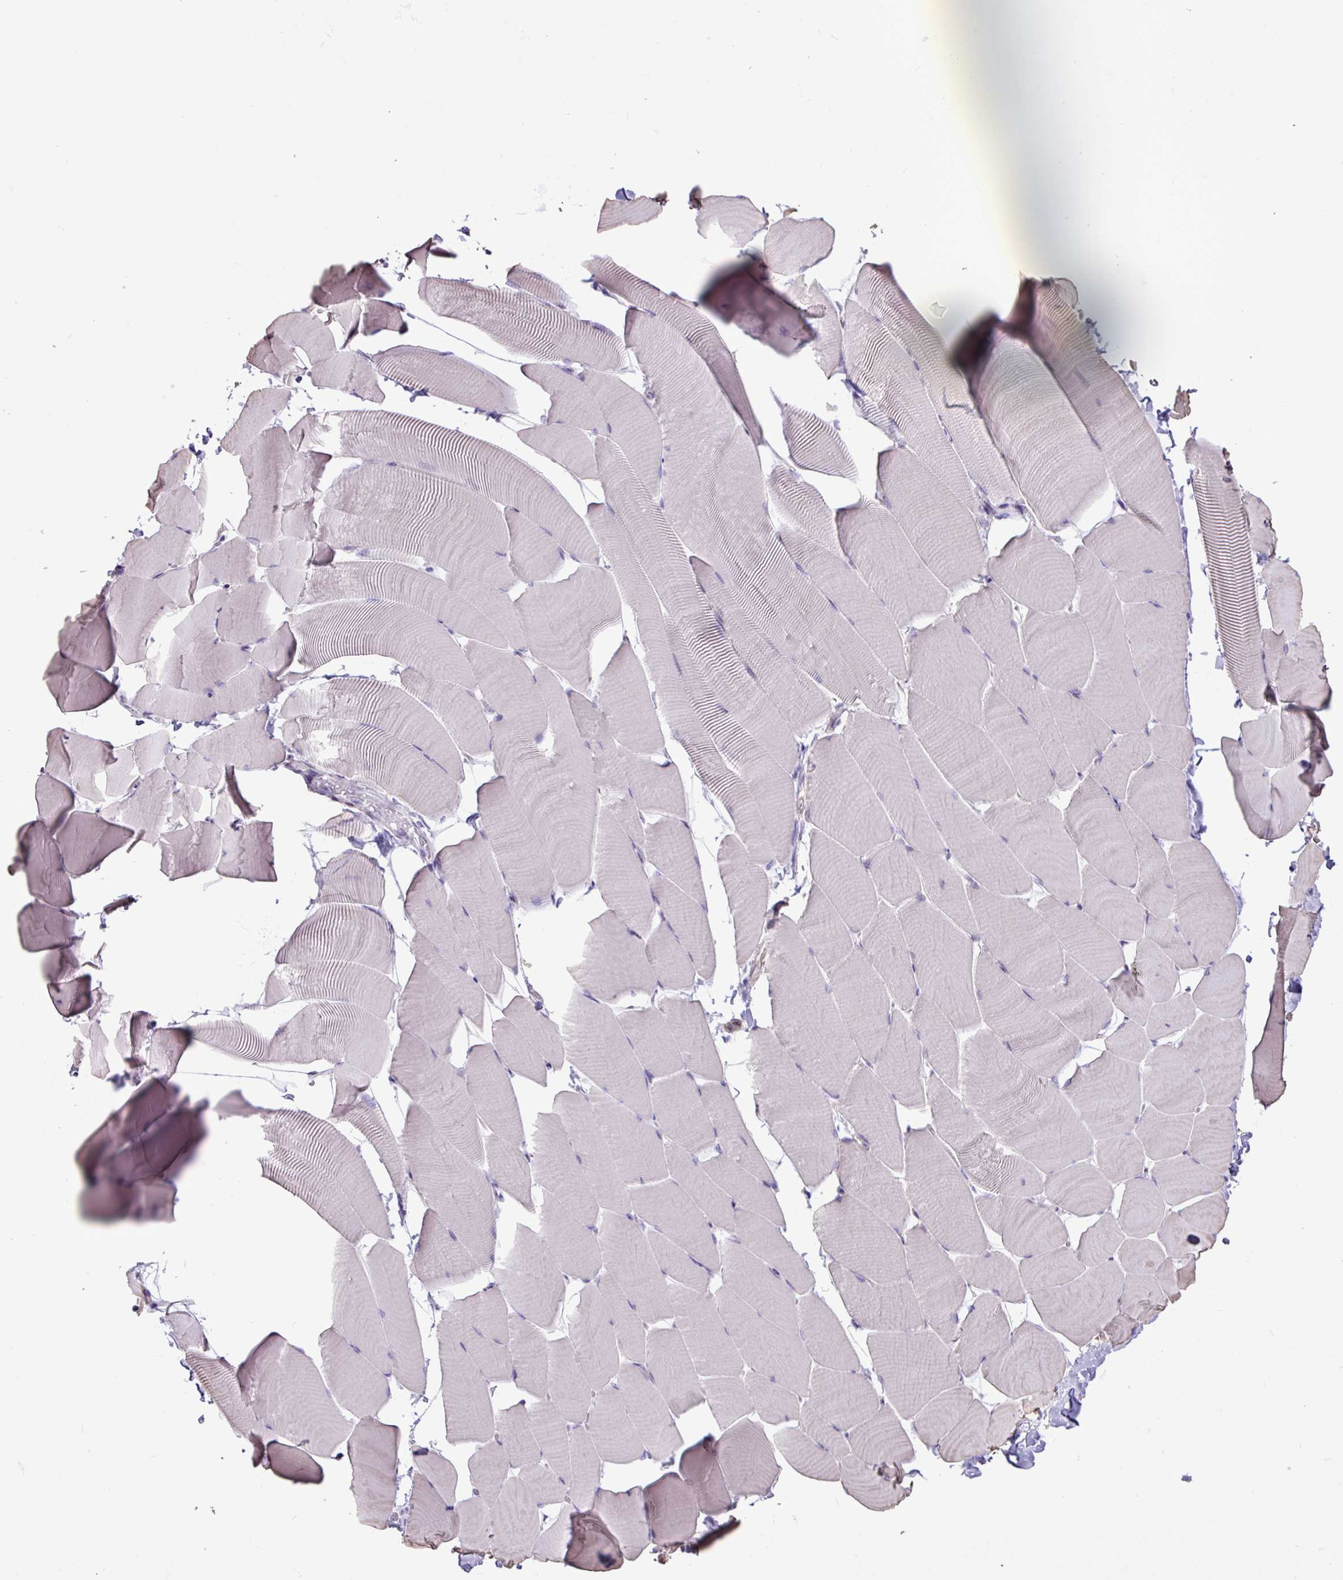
{"staining": {"intensity": "negative", "quantity": "none", "location": "none"}, "tissue": "skeletal muscle", "cell_type": "Myocytes", "image_type": "normal", "snomed": [{"axis": "morphology", "description": "Normal tissue, NOS"}, {"axis": "topography", "description": "Skeletal muscle"}], "caption": "High magnification brightfield microscopy of normal skeletal muscle stained with DAB (3,3'-diaminobenzidine) (brown) and counterstained with hematoxylin (blue): myocytes show no significant expression. (DAB IHC, high magnification).", "gene": "SLC38A1", "patient": {"sex": "male", "age": 25}}